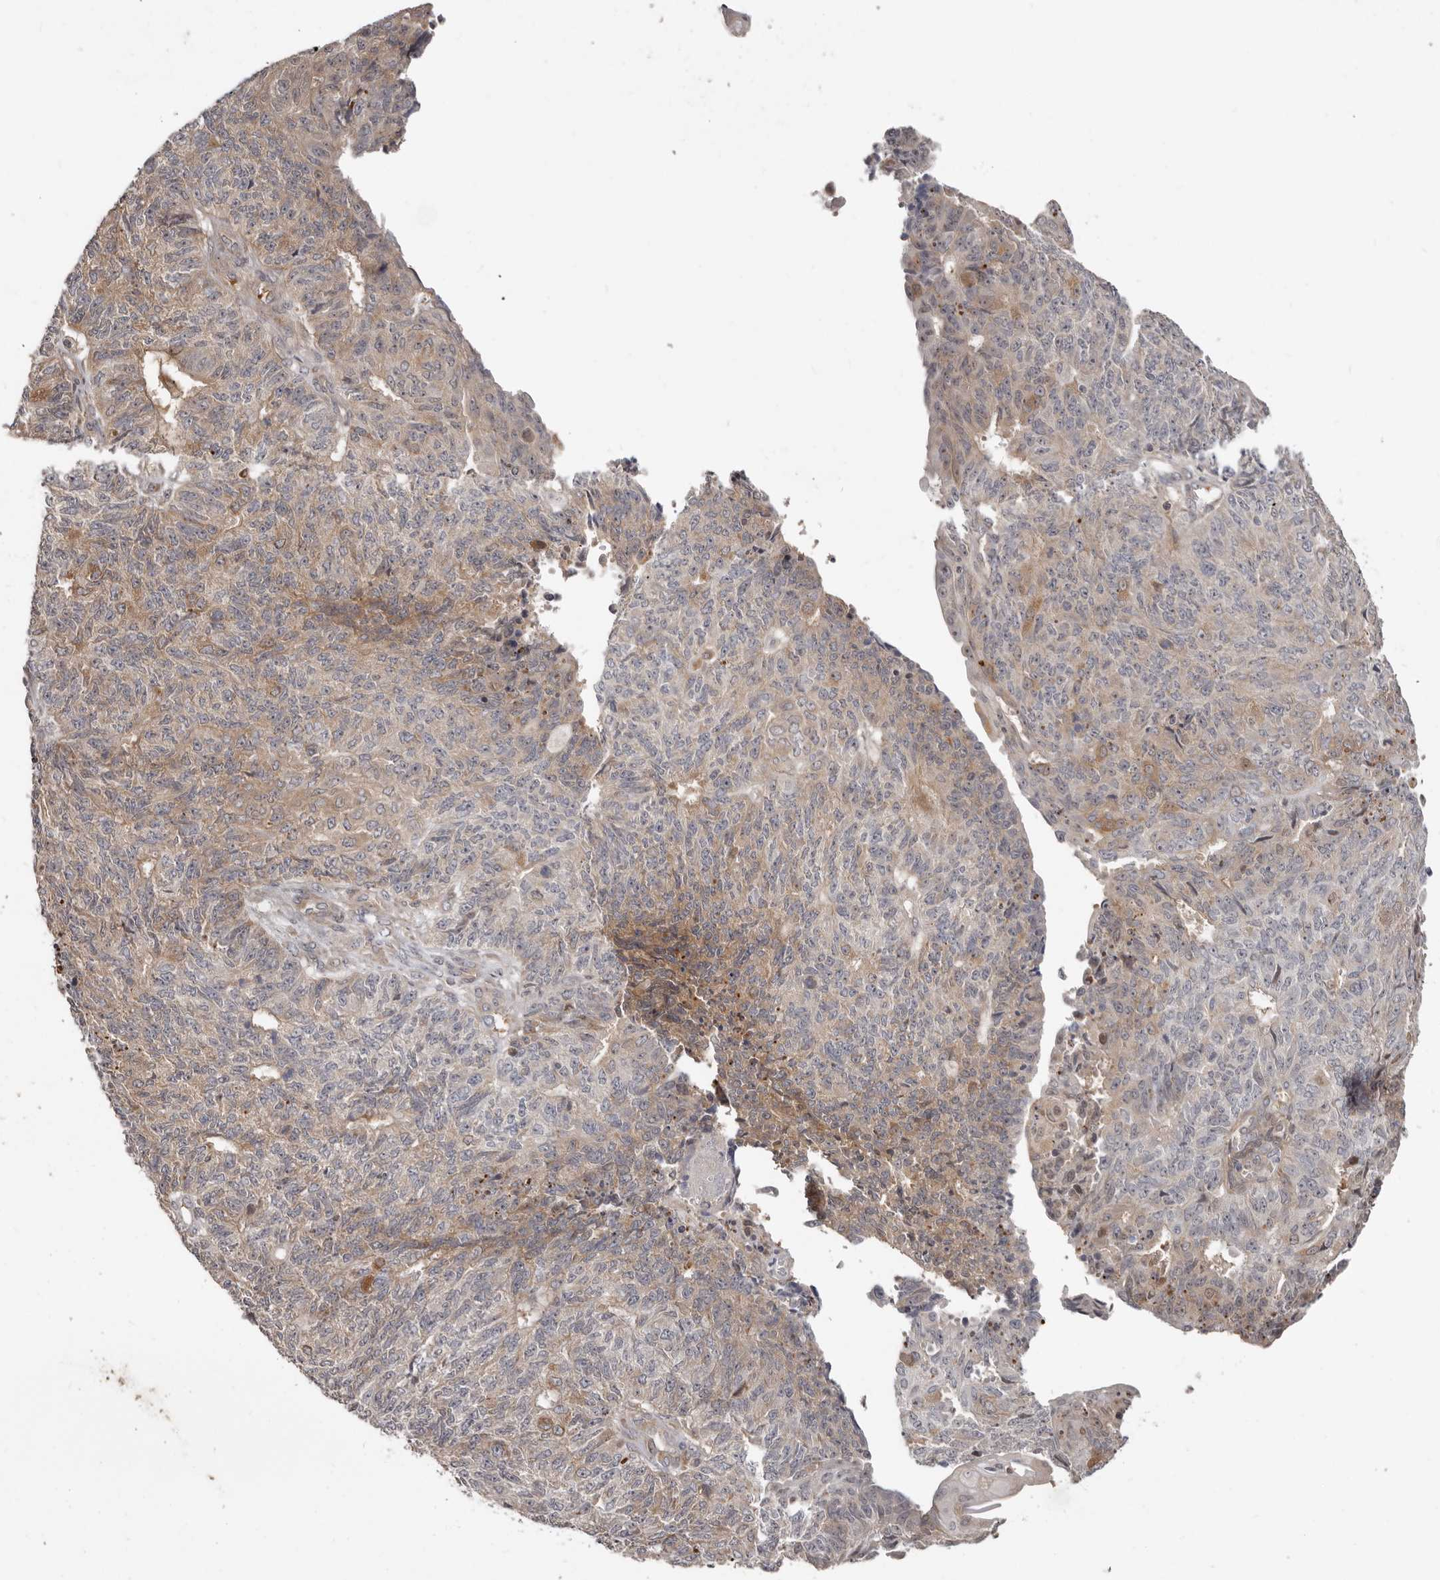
{"staining": {"intensity": "weak", "quantity": "25%-75%", "location": "cytoplasmic/membranous"}, "tissue": "endometrial cancer", "cell_type": "Tumor cells", "image_type": "cancer", "snomed": [{"axis": "morphology", "description": "Adenocarcinoma, NOS"}, {"axis": "topography", "description": "Endometrium"}], "caption": "High-power microscopy captured an immunohistochemistry (IHC) micrograph of adenocarcinoma (endometrial), revealing weak cytoplasmic/membranous staining in approximately 25%-75% of tumor cells. (DAB IHC, brown staining for protein, blue staining for nuclei).", "gene": "BAD", "patient": {"sex": "female", "age": 32}}